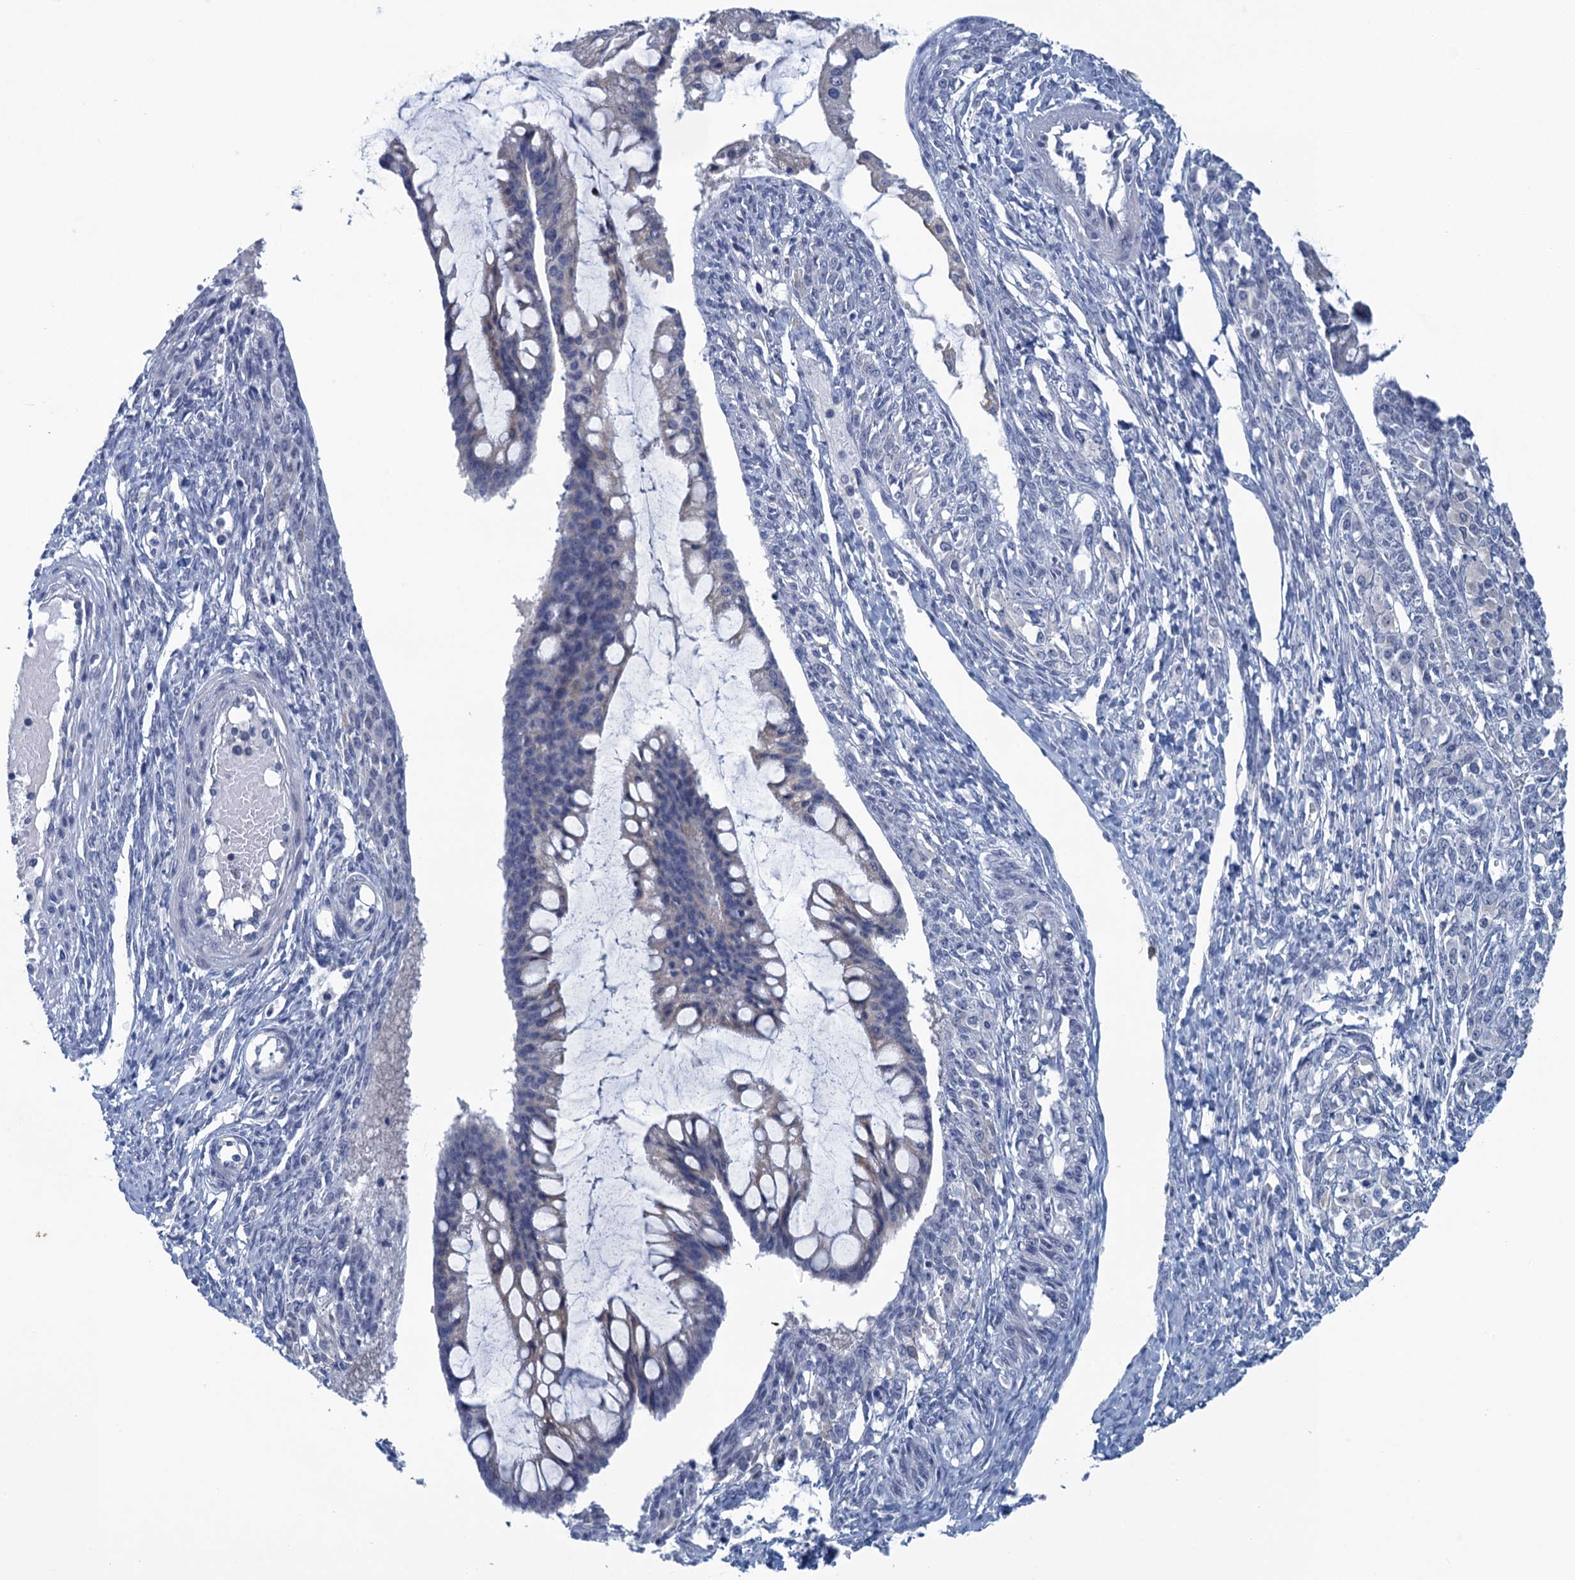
{"staining": {"intensity": "negative", "quantity": "none", "location": "none"}, "tissue": "ovarian cancer", "cell_type": "Tumor cells", "image_type": "cancer", "snomed": [{"axis": "morphology", "description": "Cystadenocarcinoma, mucinous, NOS"}, {"axis": "topography", "description": "Ovary"}], "caption": "Photomicrograph shows no protein positivity in tumor cells of ovarian cancer tissue. The staining was performed using DAB (3,3'-diaminobenzidine) to visualize the protein expression in brown, while the nuclei were stained in blue with hematoxylin (Magnification: 20x).", "gene": "SCEL", "patient": {"sex": "female", "age": 73}}